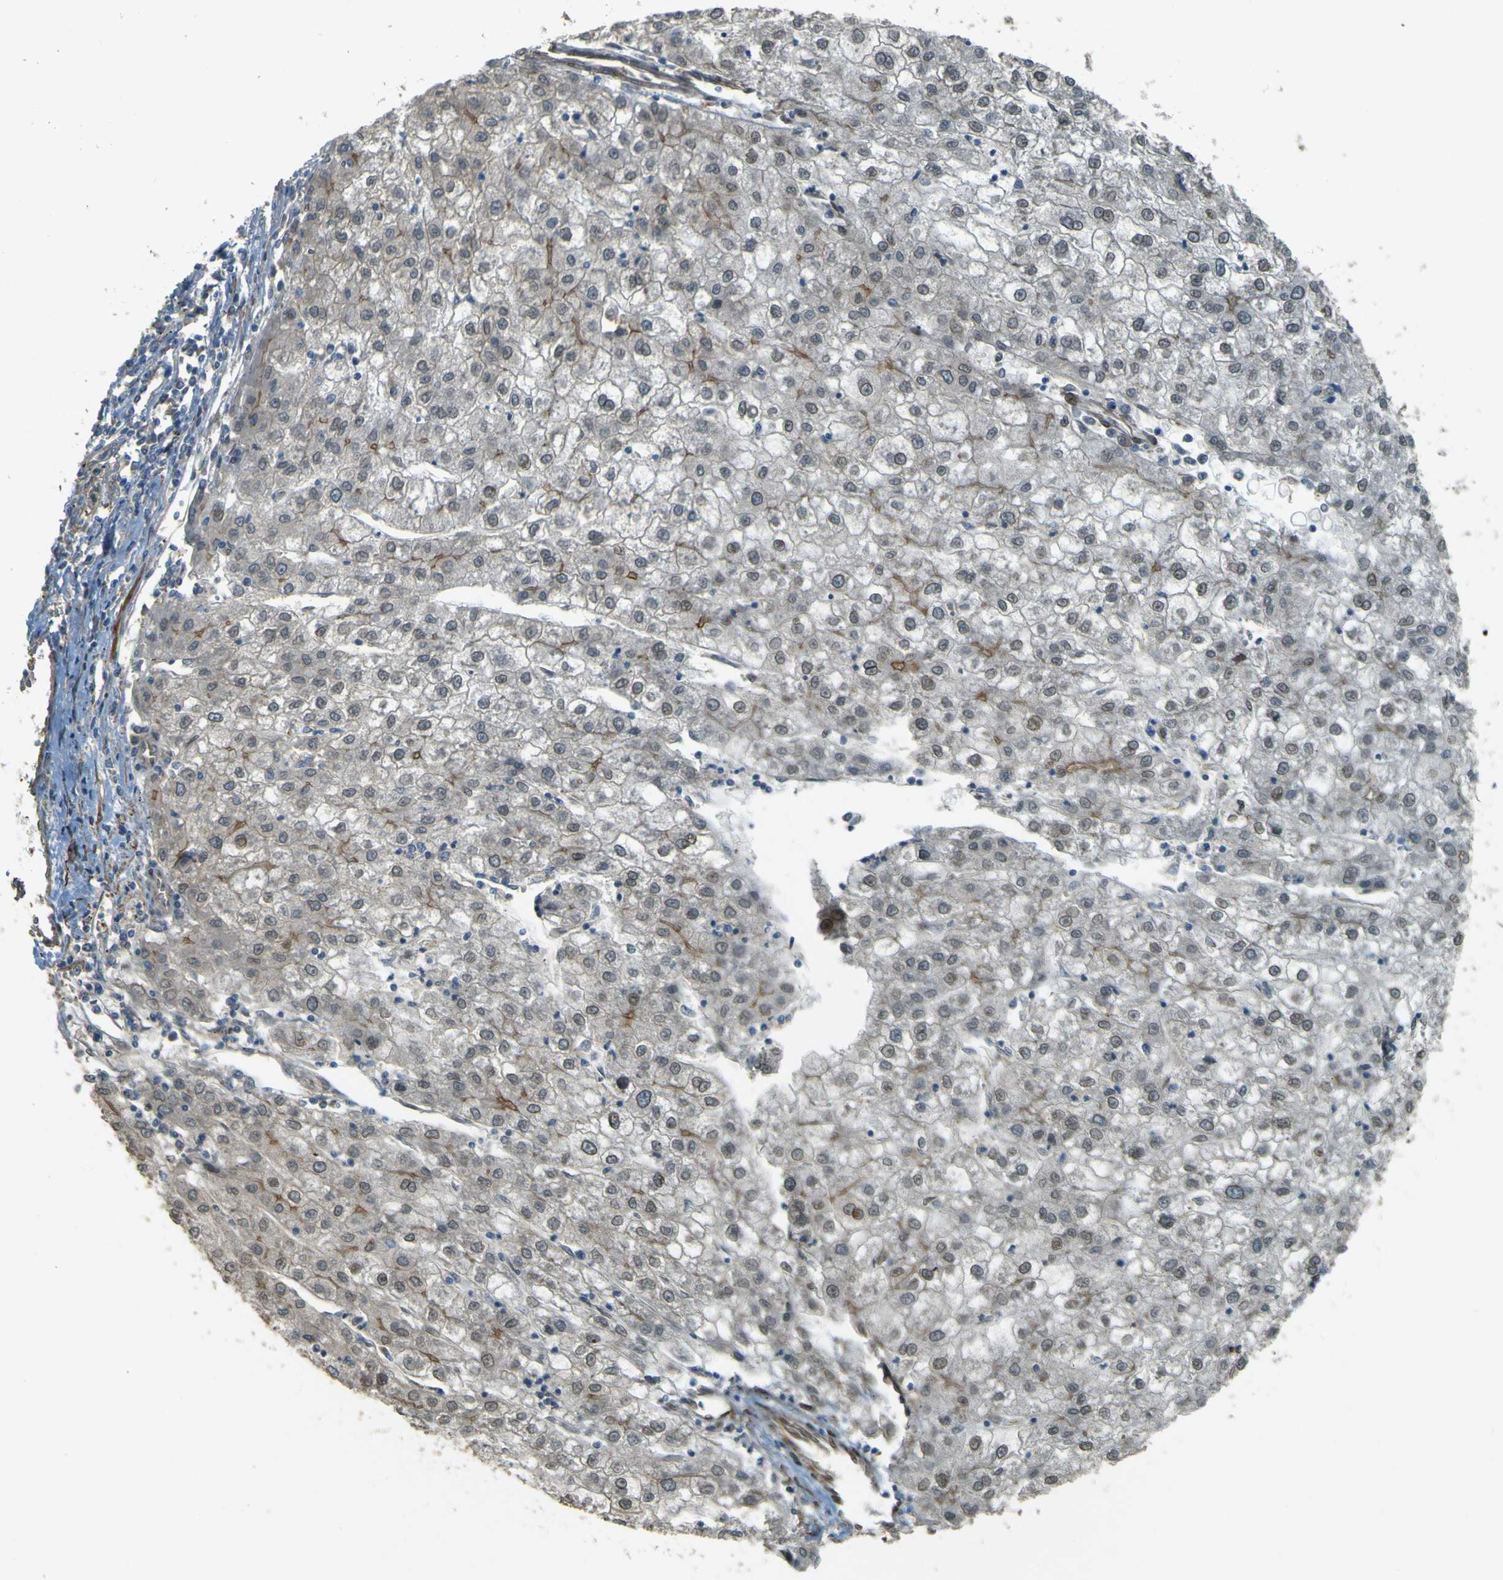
{"staining": {"intensity": "weak", "quantity": "<25%", "location": "cytoplasmic/membranous,nuclear"}, "tissue": "liver cancer", "cell_type": "Tumor cells", "image_type": "cancer", "snomed": [{"axis": "morphology", "description": "Carcinoma, Hepatocellular, NOS"}, {"axis": "topography", "description": "Liver"}], "caption": "High power microscopy histopathology image of an immunohistochemistry histopathology image of liver cancer (hepatocellular carcinoma), revealing no significant positivity in tumor cells.", "gene": "NEXN", "patient": {"sex": "male", "age": 72}}